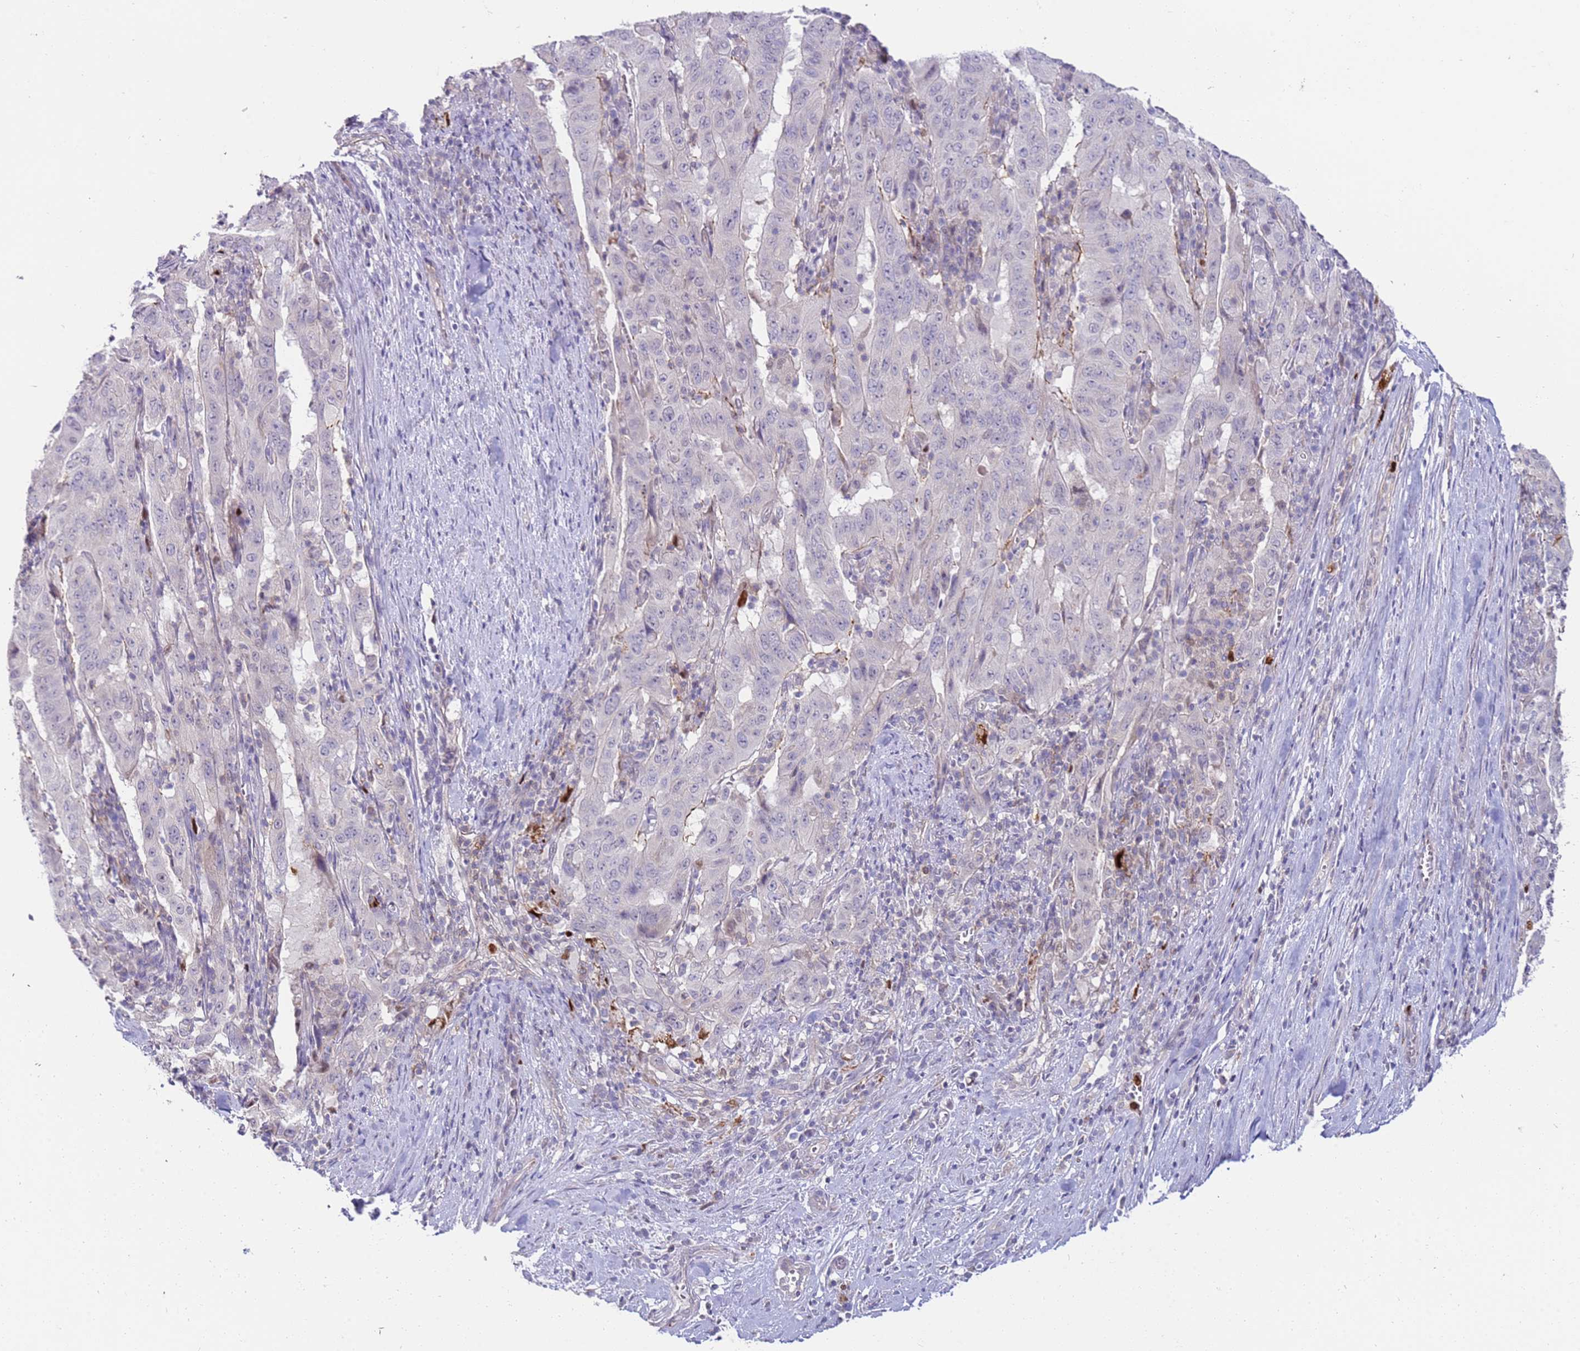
{"staining": {"intensity": "negative", "quantity": "none", "location": "none"}, "tissue": "pancreatic cancer", "cell_type": "Tumor cells", "image_type": "cancer", "snomed": [{"axis": "morphology", "description": "Adenocarcinoma, NOS"}, {"axis": "topography", "description": "Pancreas"}], "caption": "DAB immunohistochemical staining of human pancreatic cancer demonstrates no significant staining in tumor cells. Brightfield microscopy of immunohistochemistry stained with DAB (3,3'-diaminobenzidine) (brown) and hematoxylin (blue), captured at high magnification.", "gene": "STK25", "patient": {"sex": "male", "age": 63}}